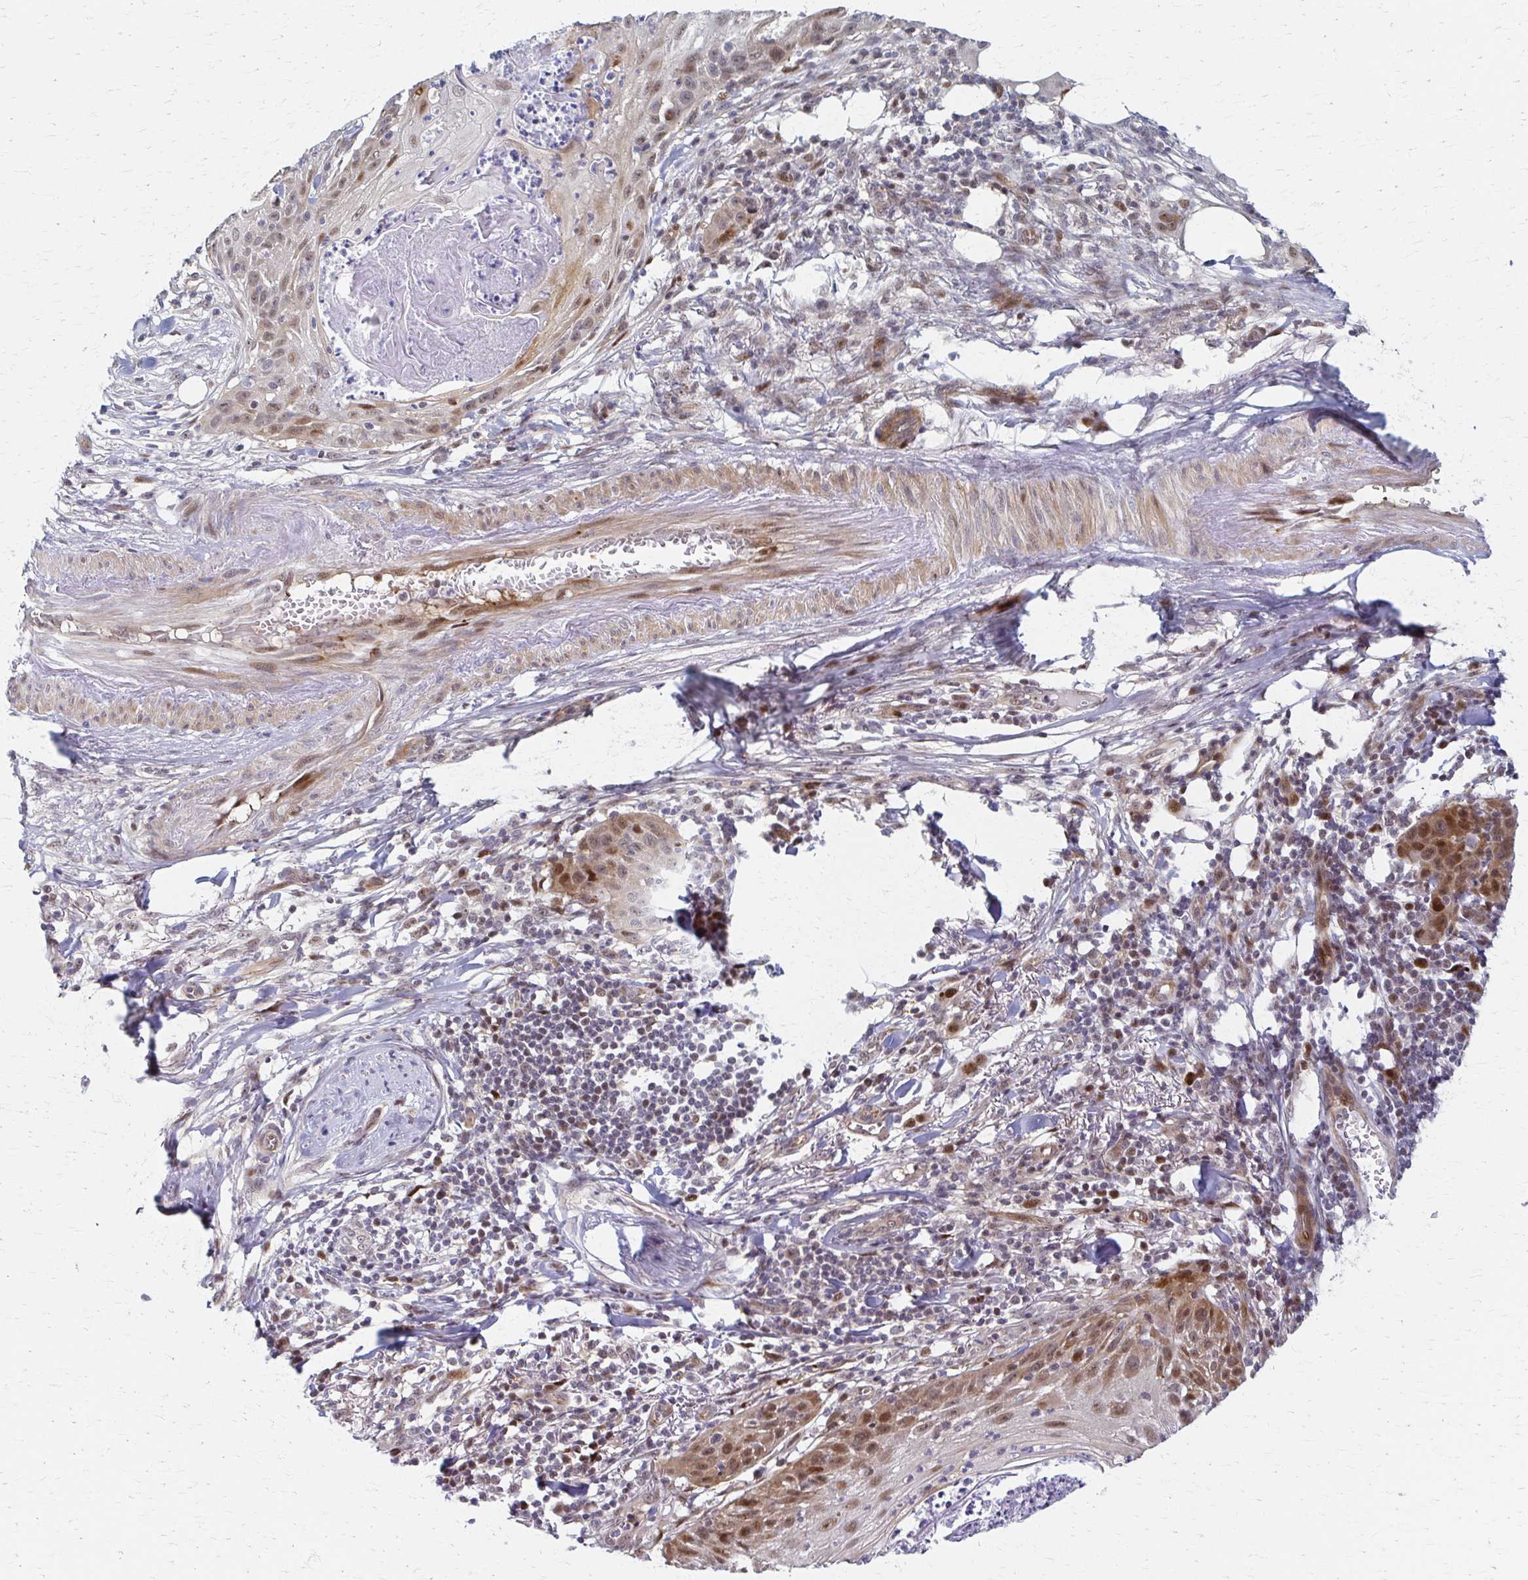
{"staining": {"intensity": "moderate", "quantity": ">75%", "location": "nuclear"}, "tissue": "skin cancer", "cell_type": "Tumor cells", "image_type": "cancer", "snomed": [{"axis": "morphology", "description": "Squamous cell carcinoma, NOS"}, {"axis": "topography", "description": "Skin"}], "caption": "Immunohistochemical staining of squamous cell carcinoma (skin) displays medium levels of moderate nuclear protein positivity in about >75% of tumor cells.", "gene": "PSMD7", "patient": {"sex": "female", "age": 88}}